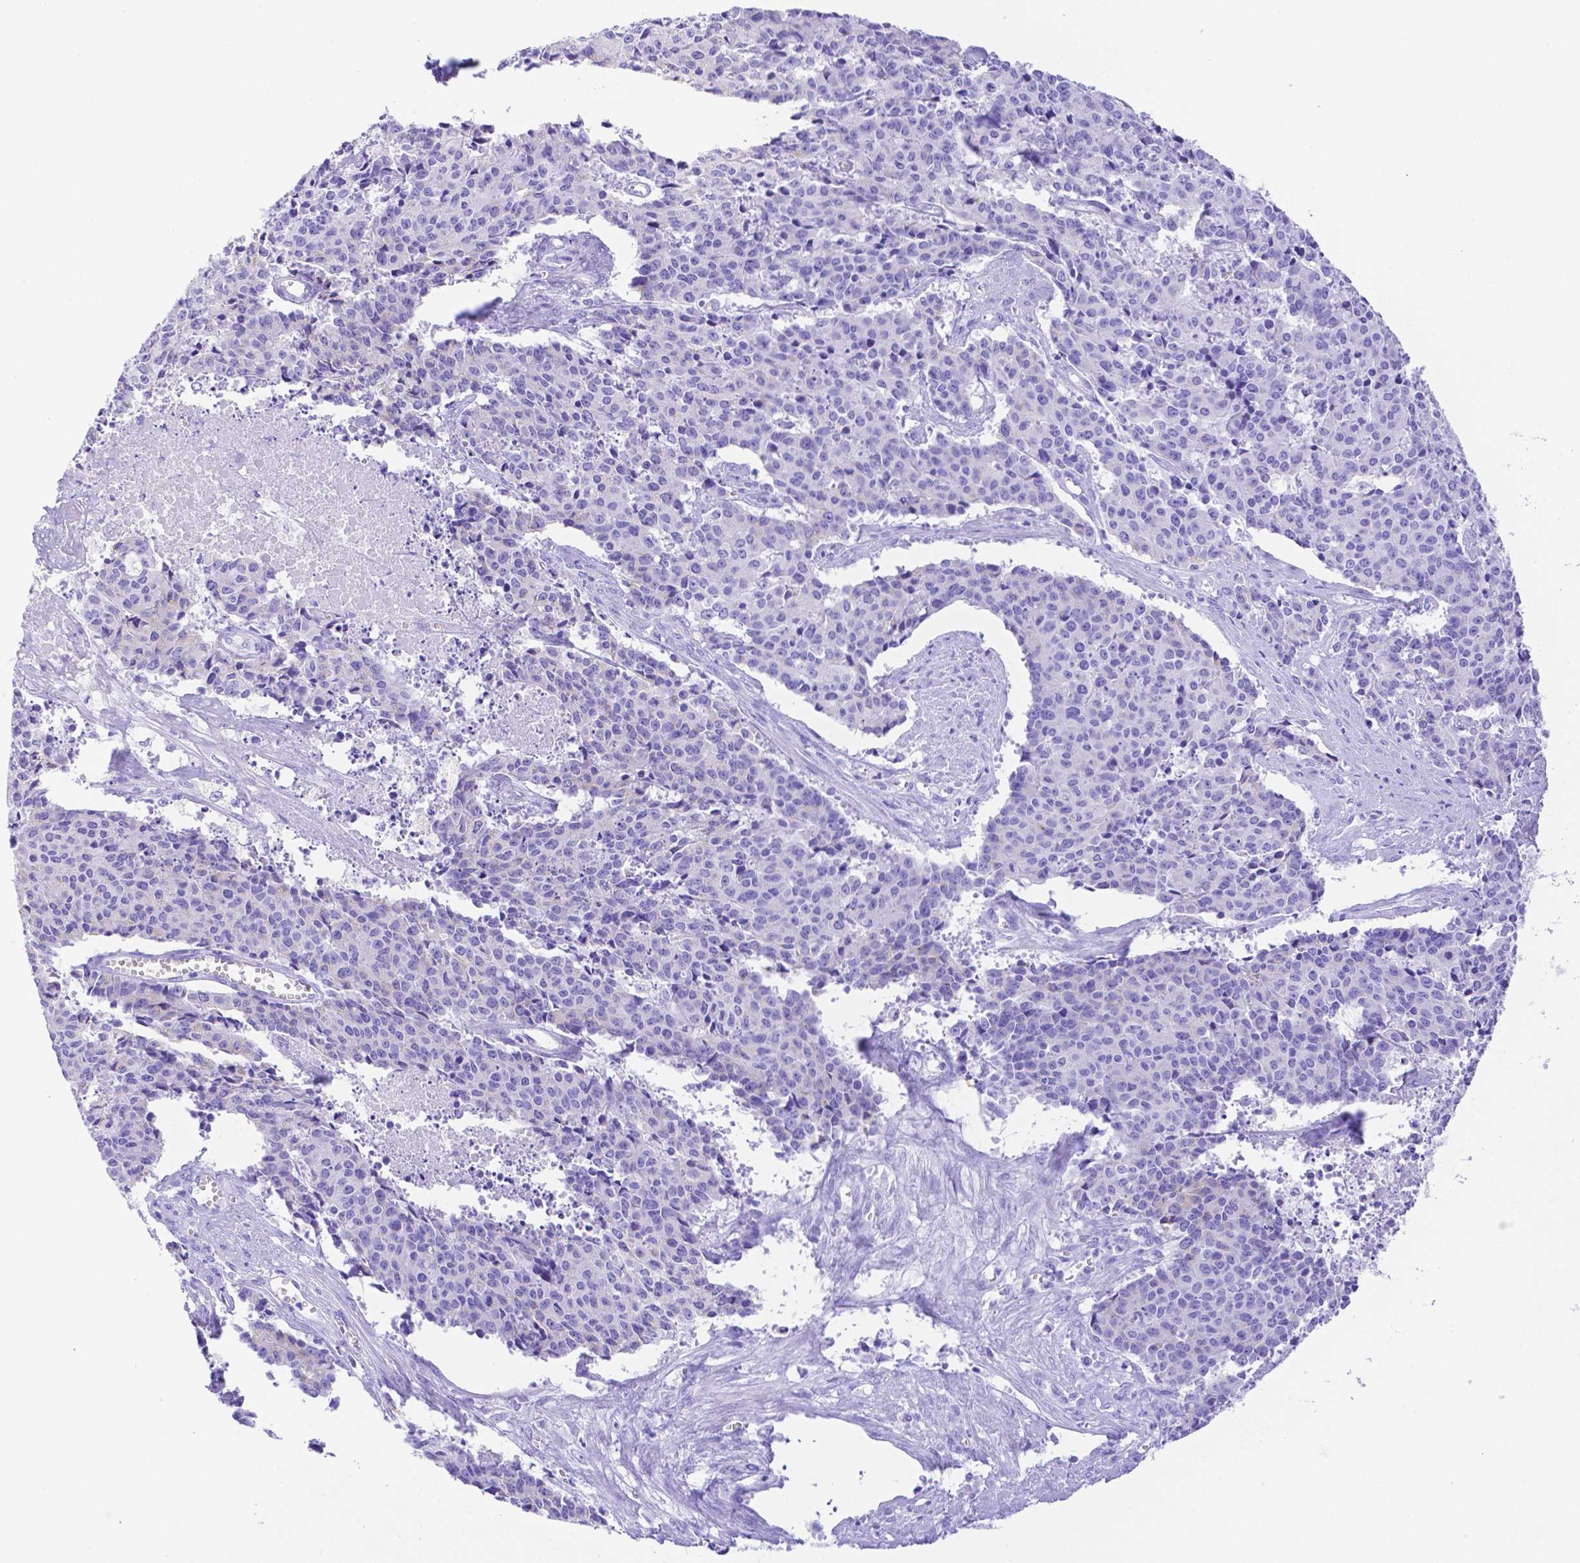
{"staining": {"intensity": "negative", "quantity": "none", "location": "none"}, "tissue": "cervical cancer", "cell_type": "Tumor cells", "image_type": "cancer", "snomed": [{"axis": "morphology", "description": "Squamous cell carcinoma, NOS"}, {"axis": "topography", "description": "Cervix"}], "caption": "Protein analysis of cervical squamous cell carcinoma reveals no significant positivity in tumor cells.", "gene": "SMR3A", "patient": {"sex": "female", "age": 28}}